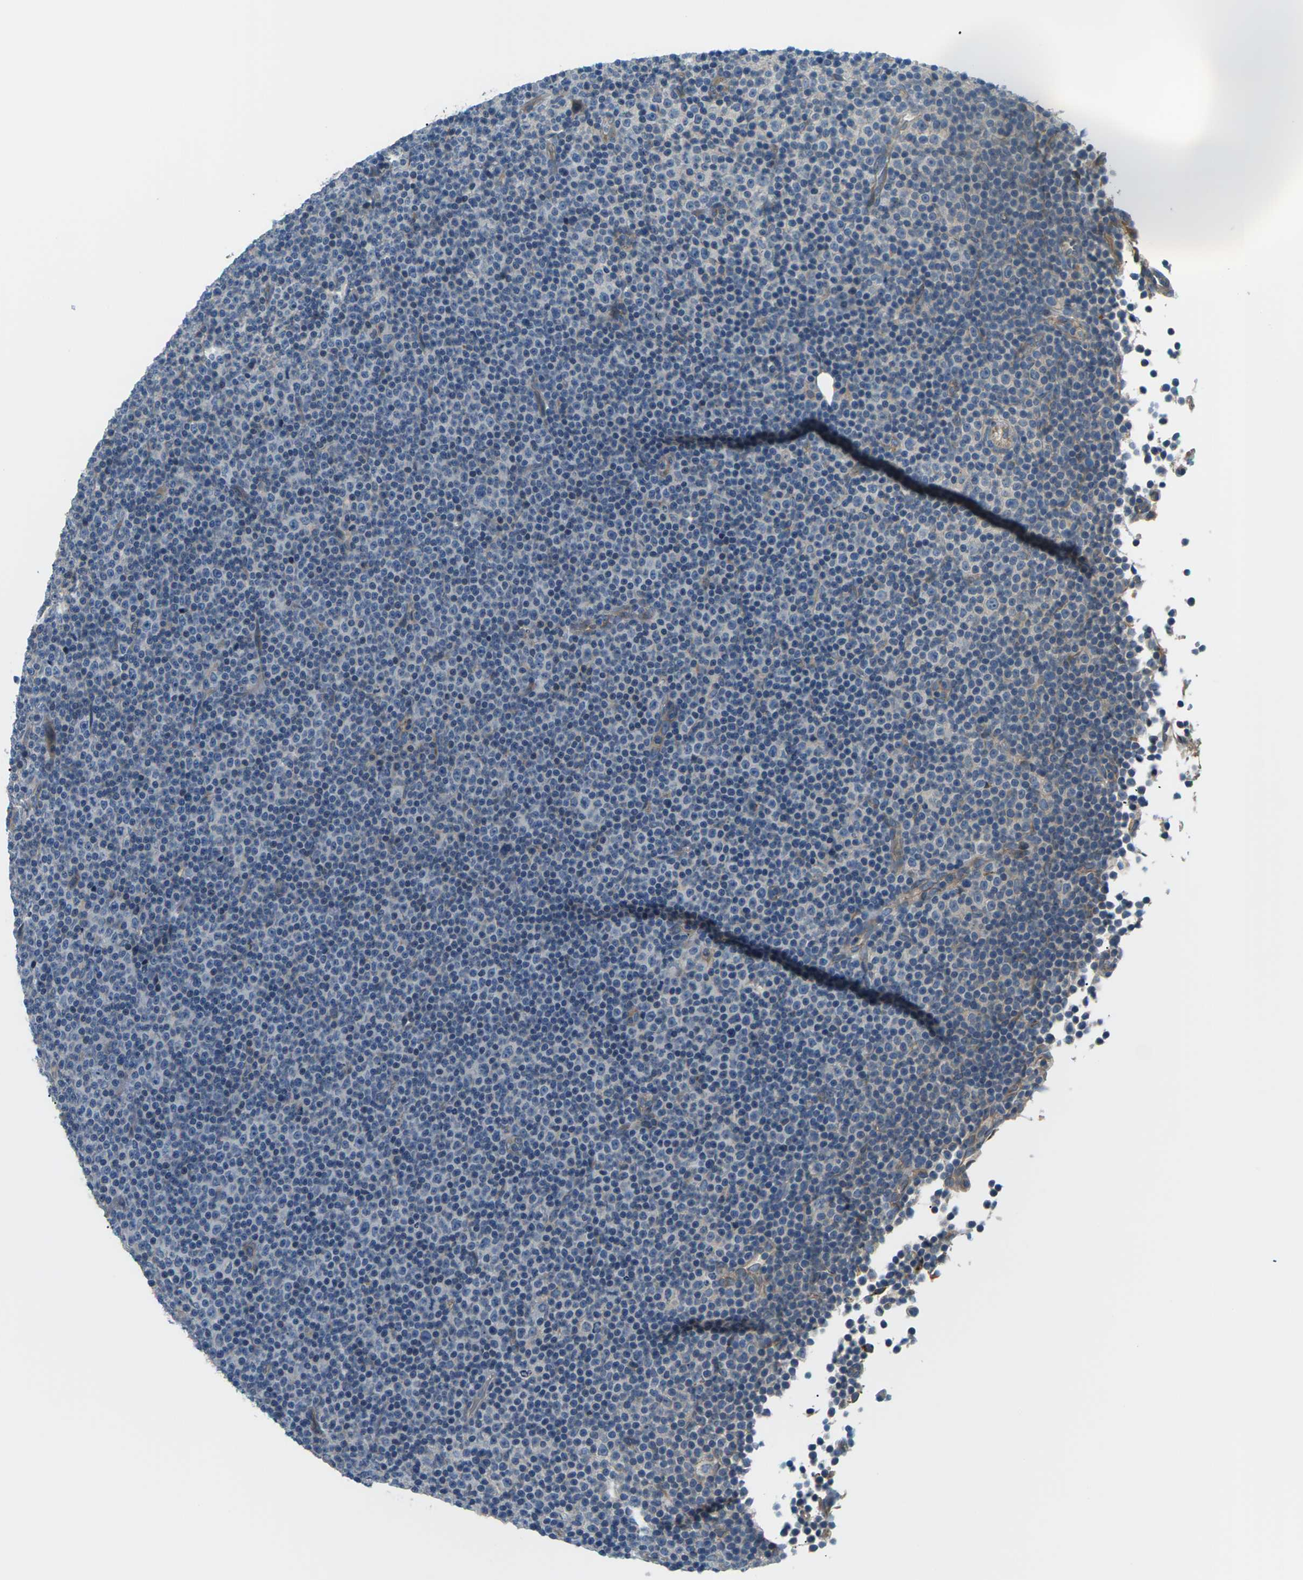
{"staining": {"intensity": "negative", "quantity": "none", "location": "none"}, "tissue": "lymphoma", "cell_type": "Tumor cells", "image_type": "cancer", "snomed": [{"axis": "morphology", "description": "Malignant lymphoma, non-Hodgkin's type, Low grade"}, {"axis": "topography", "description": "Lymph node"}], "caption": "Immunohistochemical staining of human malignant lymphoma, non-Hodgkin's type (low-grade) exhibits no significant positivity in tumor cells.", "gene": "SLC13A3", "patient": {"sex": "female", "age": 67}}